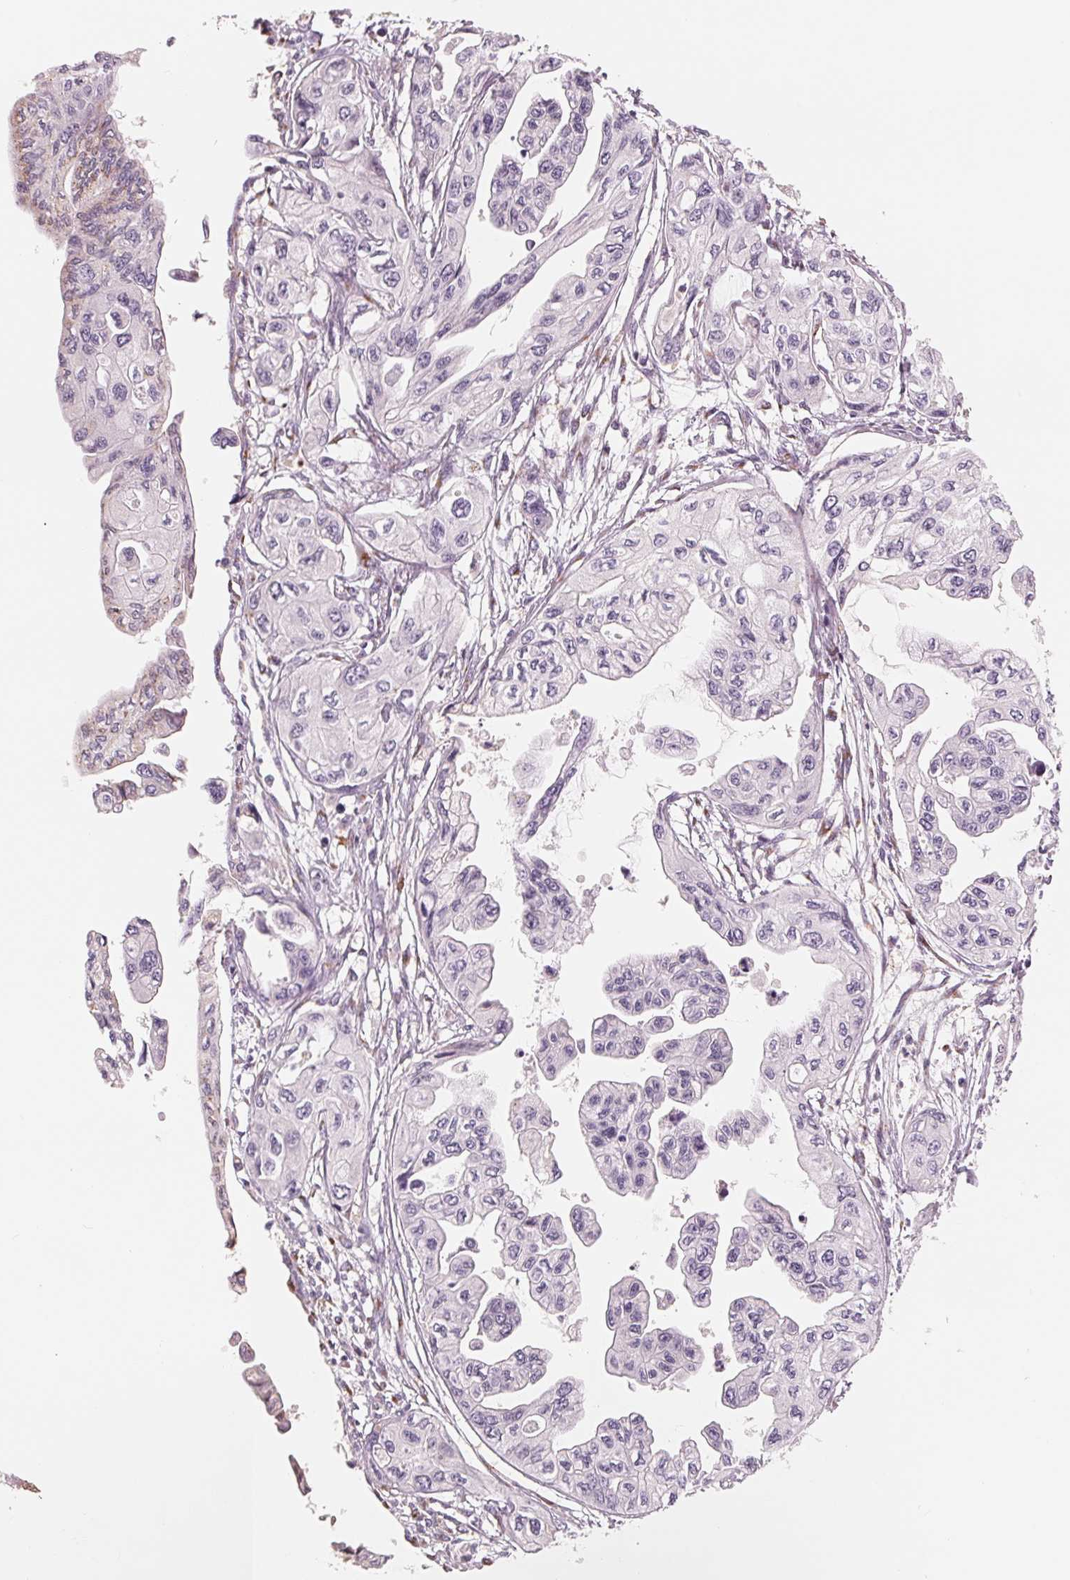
{"staining": {"intensity": "negative", "quantity": "none", "location": "none"}, "tissue": "pancreatic cancer", "cell_type": "Tumor cells", "image_type": "cancer", "snomed": [{"axis": "morphology", "description": "Adenocarcinoma, NOS"}, {"axis": "topography", "description": "Pancreas"}], "caption": "High magnification brightfield microscopy of adenocarcinoma (pancreatic) stained with DAB (3,3'-diaminobenzidine) (brown) and counterstained with hematoxylin (blue): tumor cells show no significant staining.", "gene": "IL9R", "patient": {"sex": "female", "age": 76}}